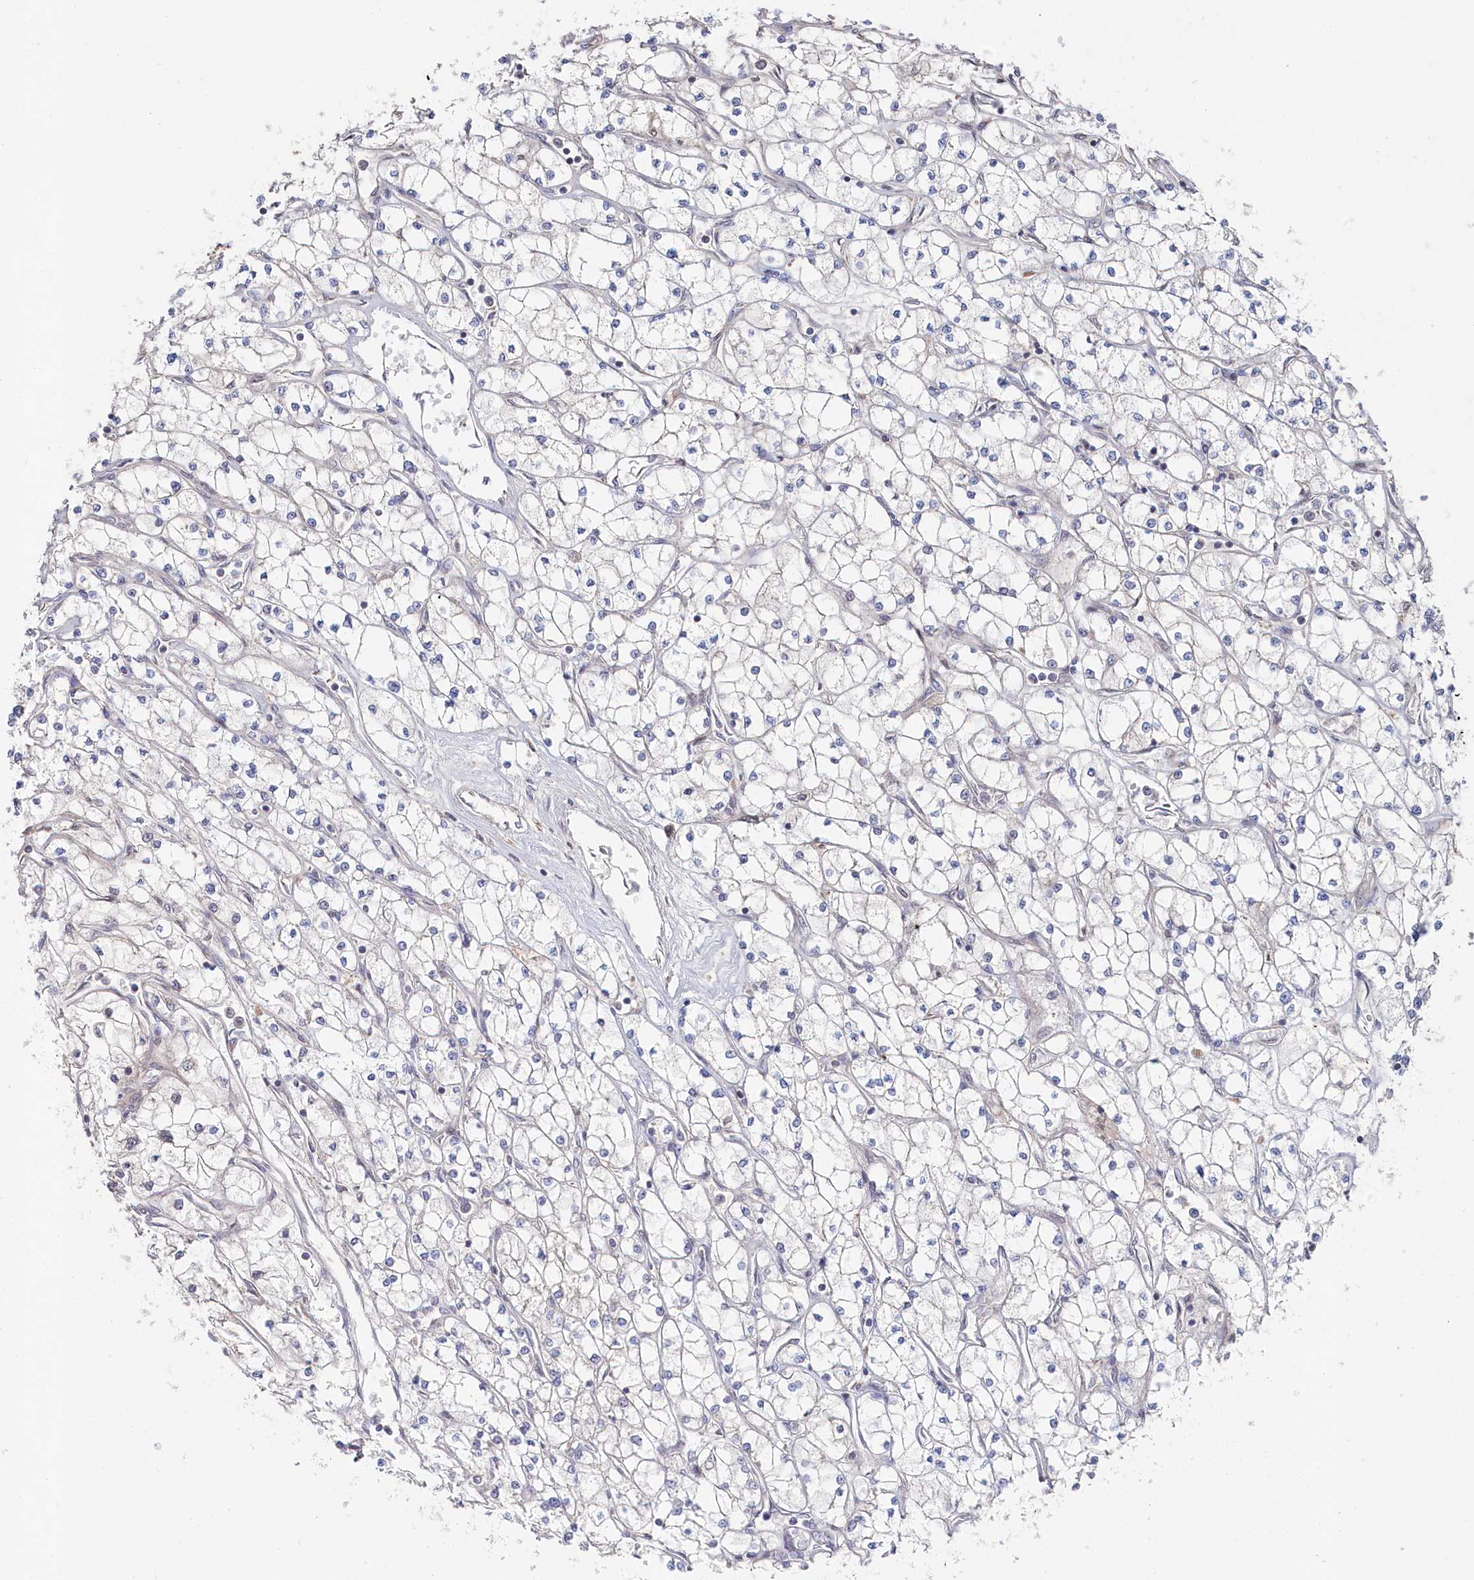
{"staining": {"intensity": "negative", "quantity": "none", "location": "none"}, "tissue": "renal cancer", "cell_type": "Tumor cells", "image_type": "cancer", "snomed": [{"axis": "morphology", "description": "Adenocarcinoma, NOS"}, {"axis": "topography", "description": "Kidney"}], "caption": "Immunohistochemical staining of renal cancer (adenocarcinoma) exhibits no significant expression in tumor cells.", "gene": "WAPL", "patient": {"sex": "male", "age": 80}}